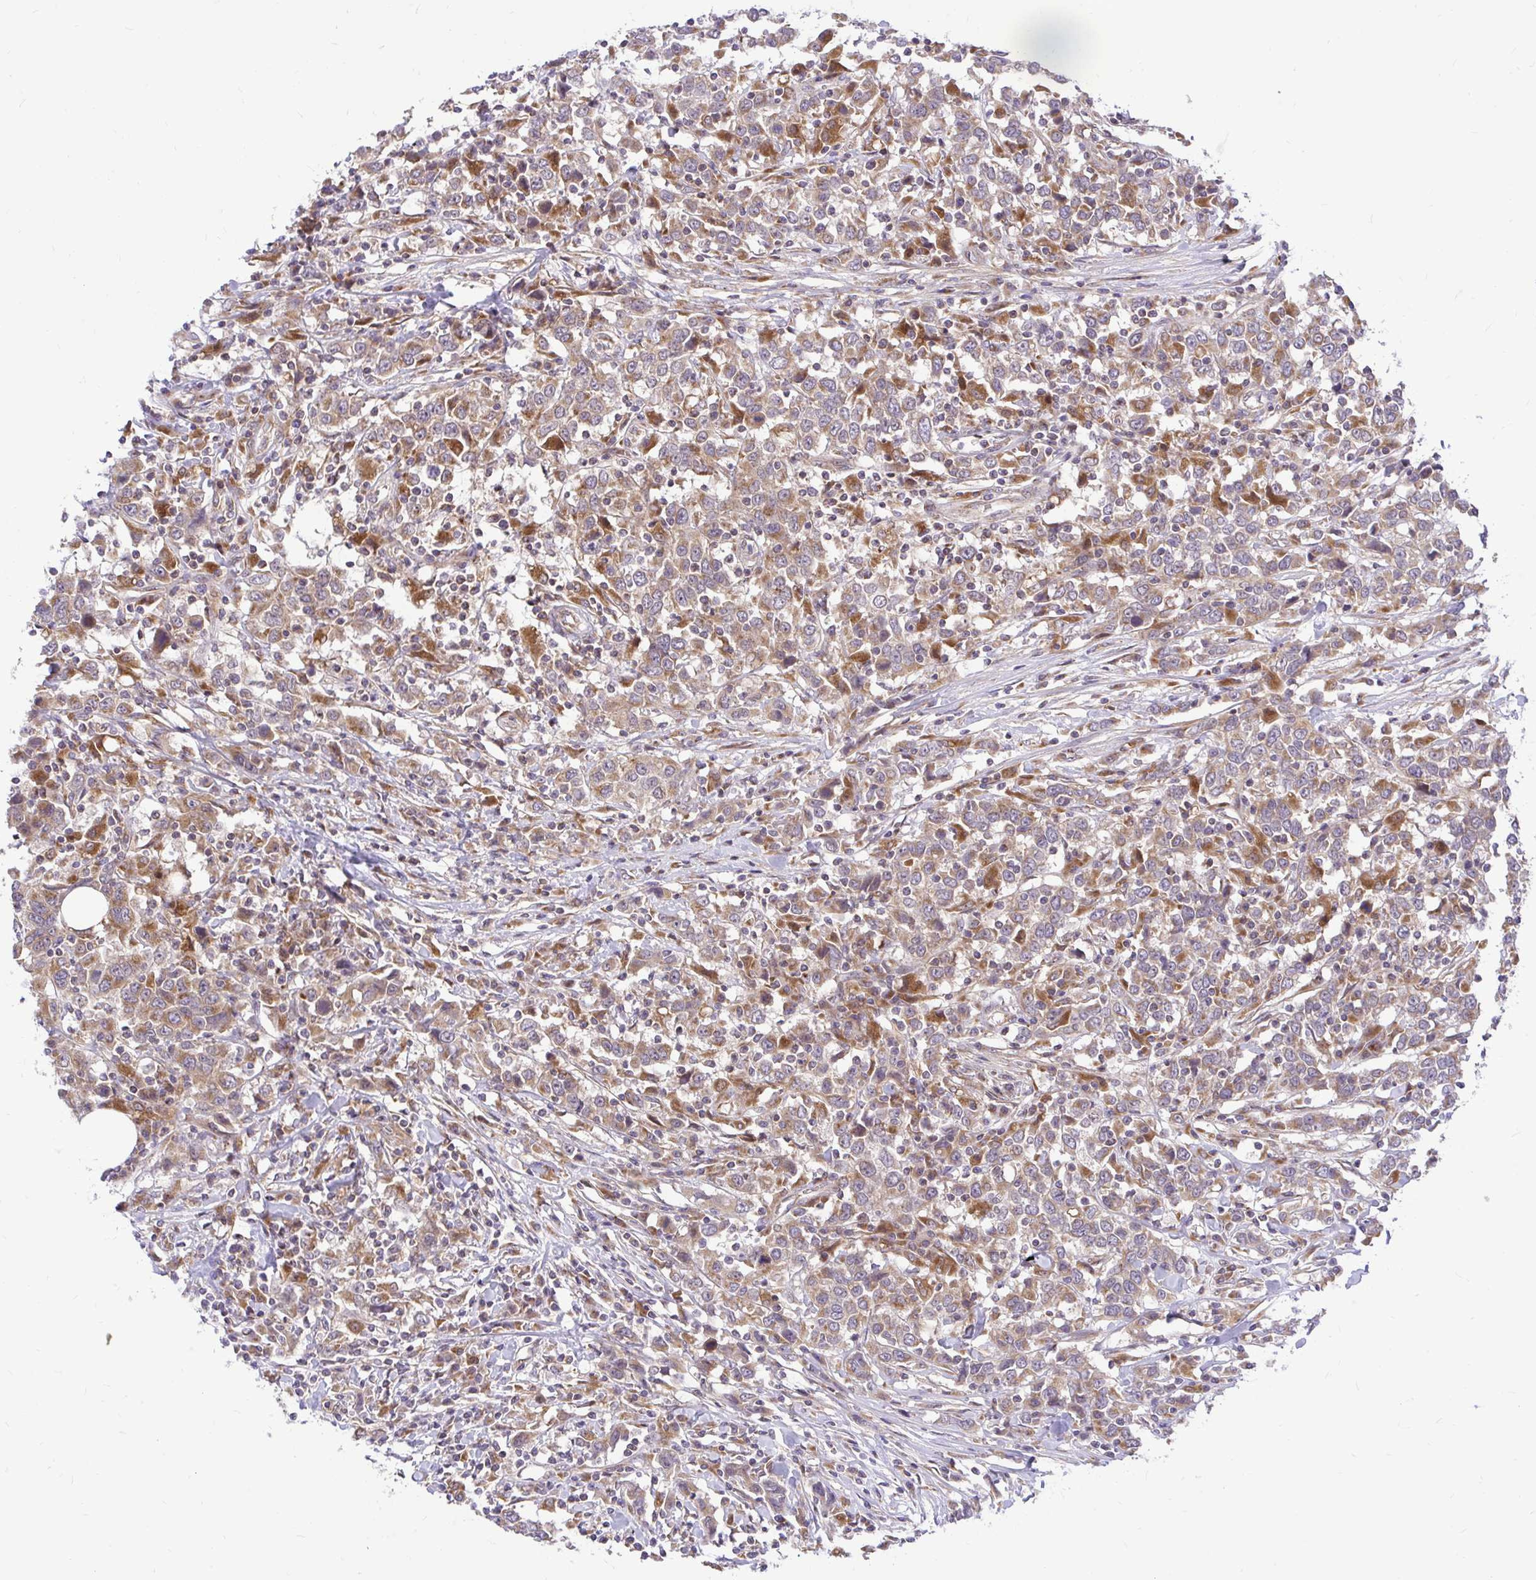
{"staining": {"intensity": "moderate", "quantity": ">75%", "location": "cytoplasmic/membranous"}, "tissue": "urothelial cancer", "cell_type": "Tumor cells", "image_type": "cancer", "snomed": [{"axis": "morphology", "description": "Urothelial carcinoma, High grade"}, {"axis": "topography", "description": "Urinary bladder"}], "caption": "The histopathology image reveals immunohistochemical staining of urothelial cancer. There is moderate cytoplasmic/membranous expression is seen in about >75% of tumor cells.", "gene": "VTI1B", "patient": {"sex": "male", "age": 61}}